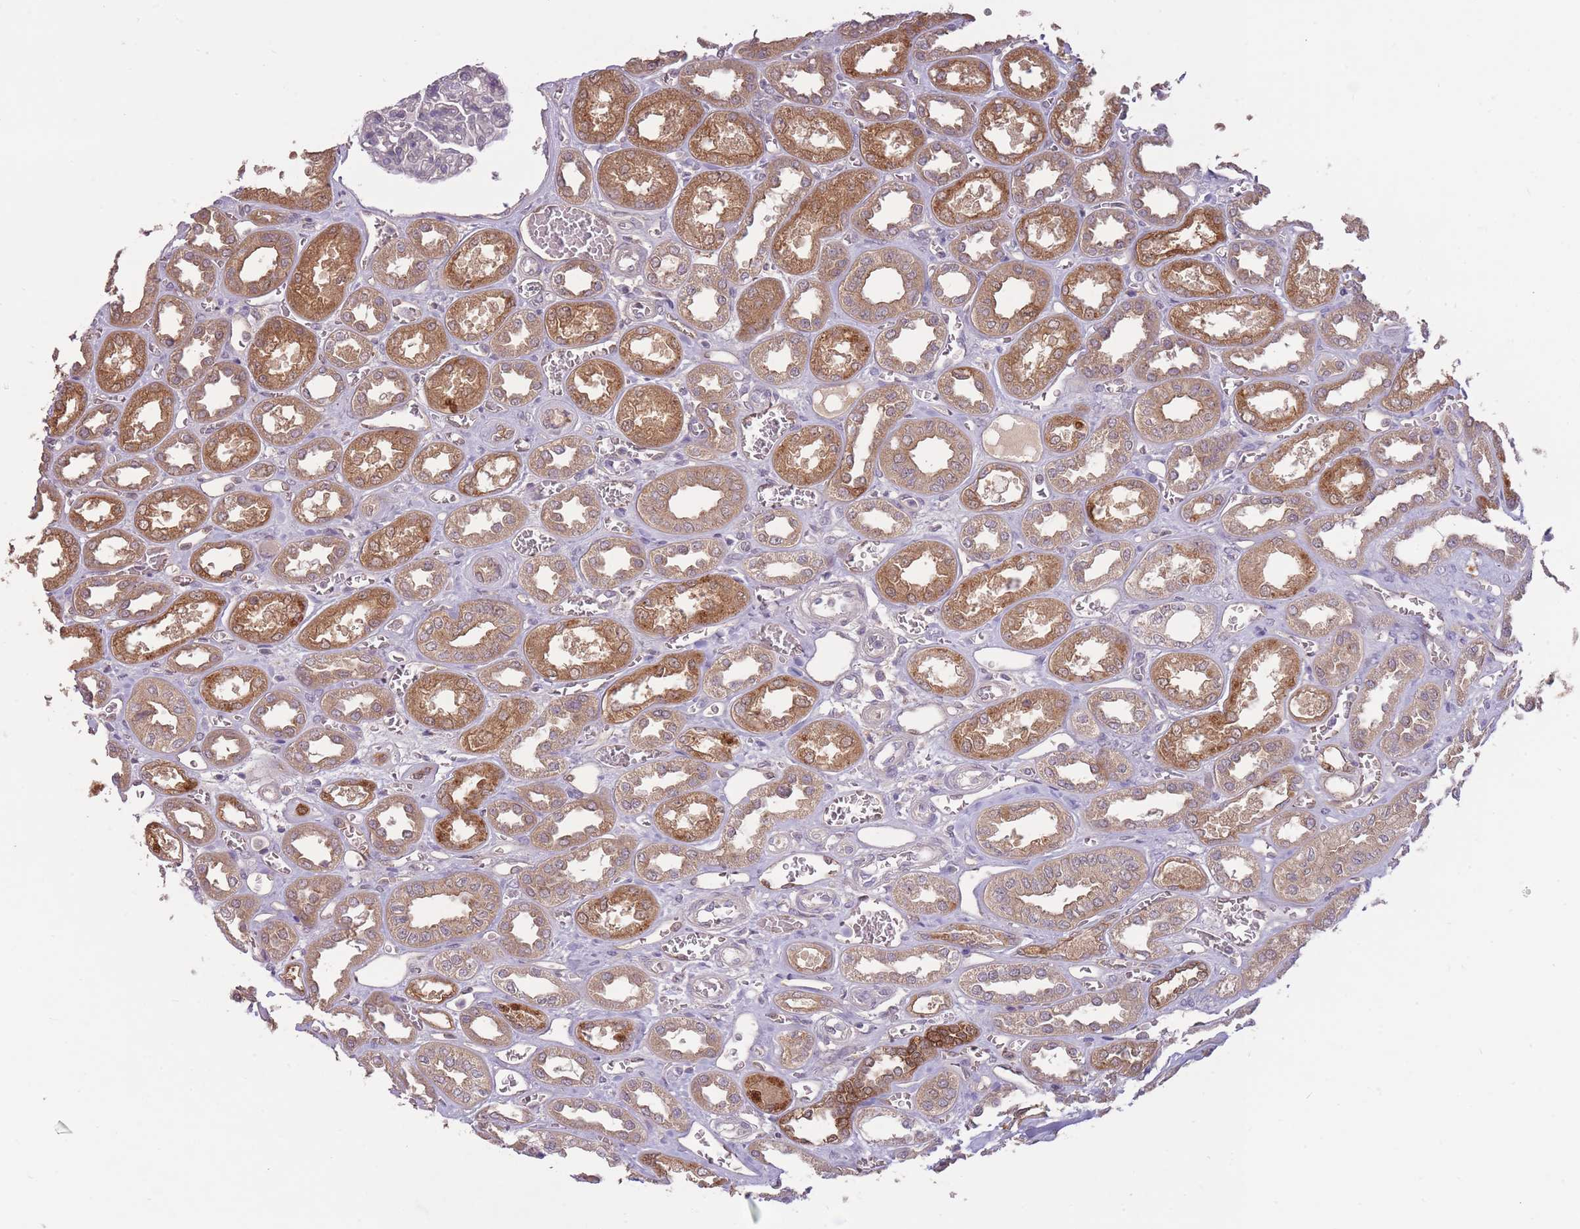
{"staining": {"intensity": "negative", "quantity": "none", "location": "none"}, "tissue": "kidney", "cell_type": "Cells in glomeruli", "image_type": "normal", "snomed": [{"axis": "morphology", "description": "Normal tissue, NOS"}, {"axis": "morphology", "description": "Adenocarcinoma, NOS"}, {"axis": "topography", "description": "Kidney"}], "caption": "Immunohistochemistry (IHC) histopathology image of unremarkable kidney stained for a protein (brown), which reveals no expression in cells in glomeruli.", "gene": "LRATD2", "patient": {"sex": "female", "age": 68}}